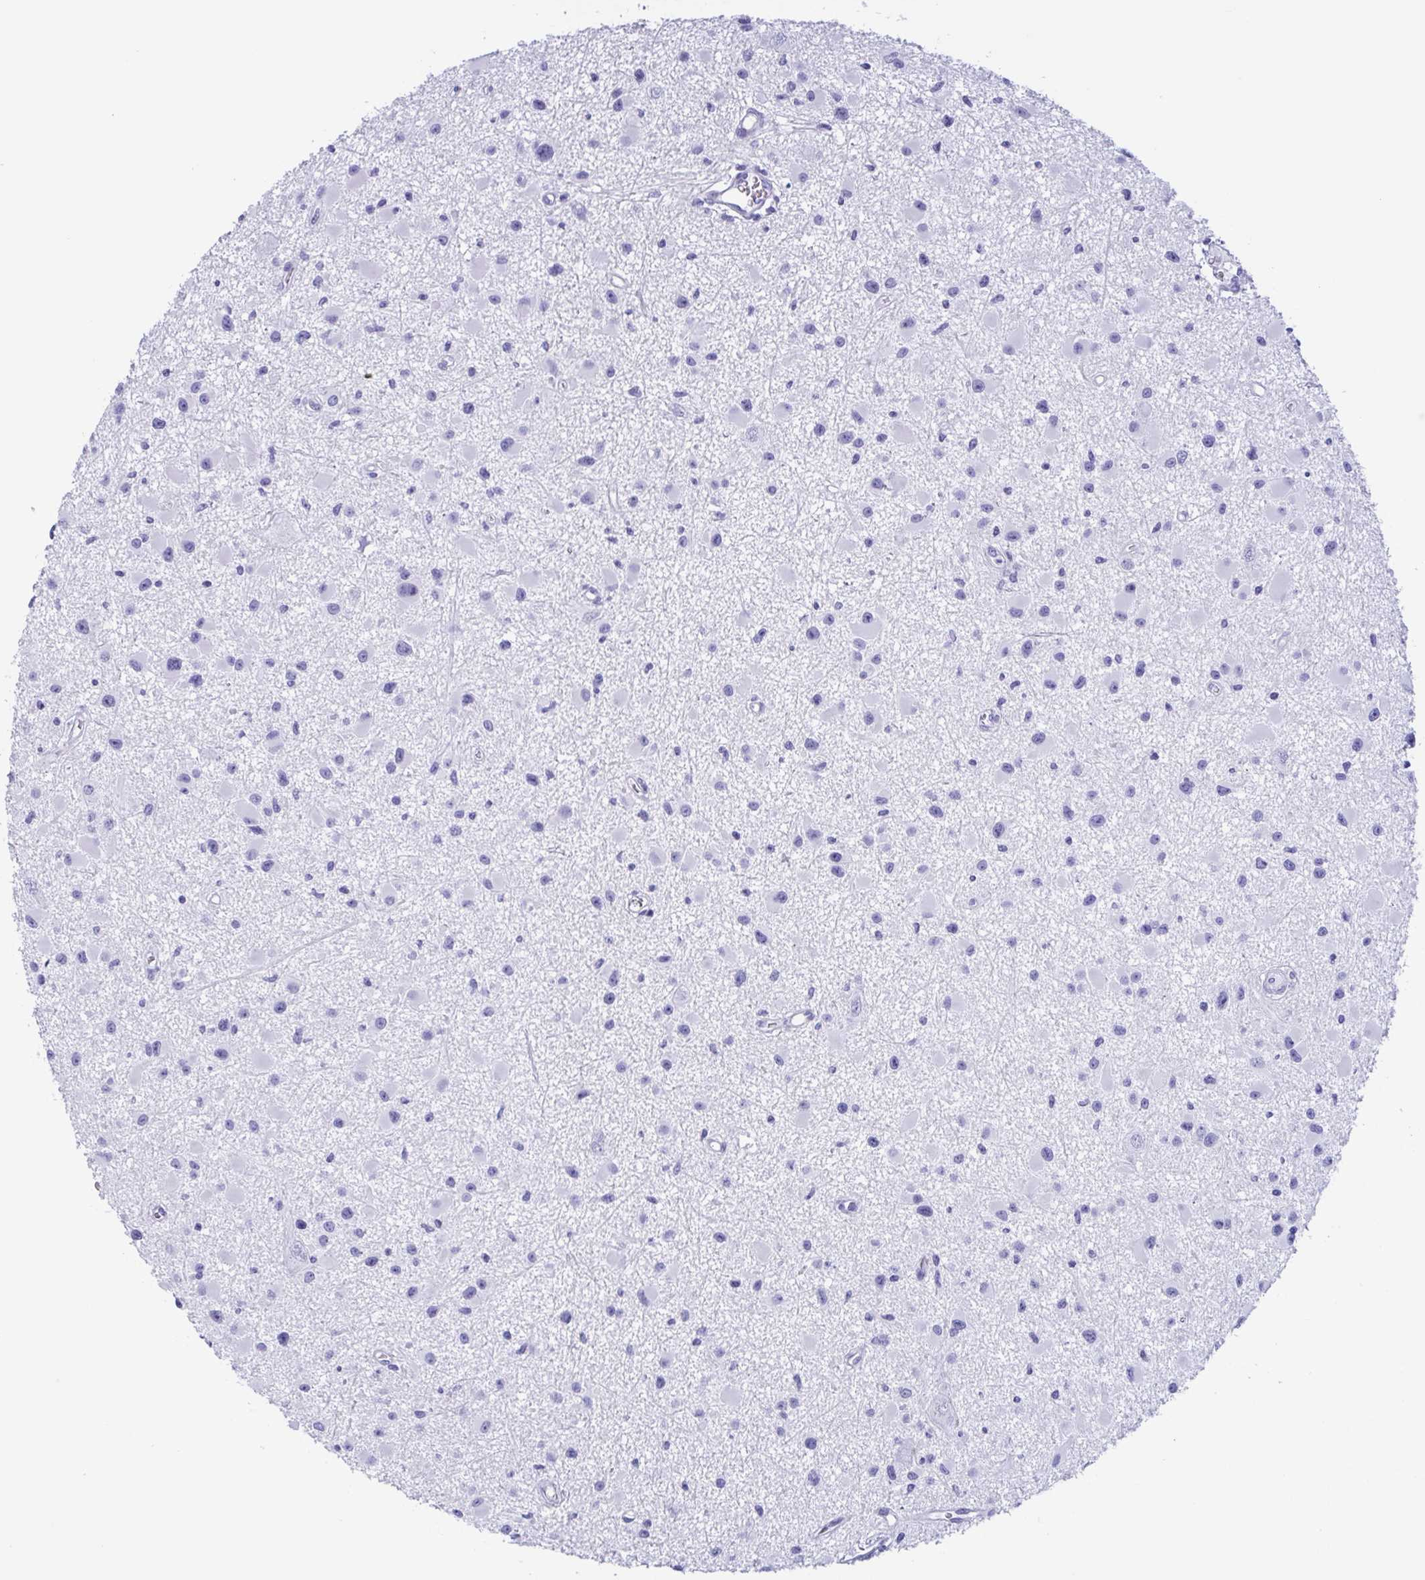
{"staining": {"intensity": "negative", "quantity": "none", "location": "none"}, "tissue": "glioma", "cell_type": "Tumor cells", "image_type": "cancer", "snomed": [{"axis": "morphology", "description": "Glioma, malignant, High grade"}, {"axis": "topography", "description": "Brain"}], "caption": "Glioma stained for a protein using immunohistochemistry displays no expression tumor cells.", "gene": "ZNF850", "patient": {"sex": "male", "age": 54}}